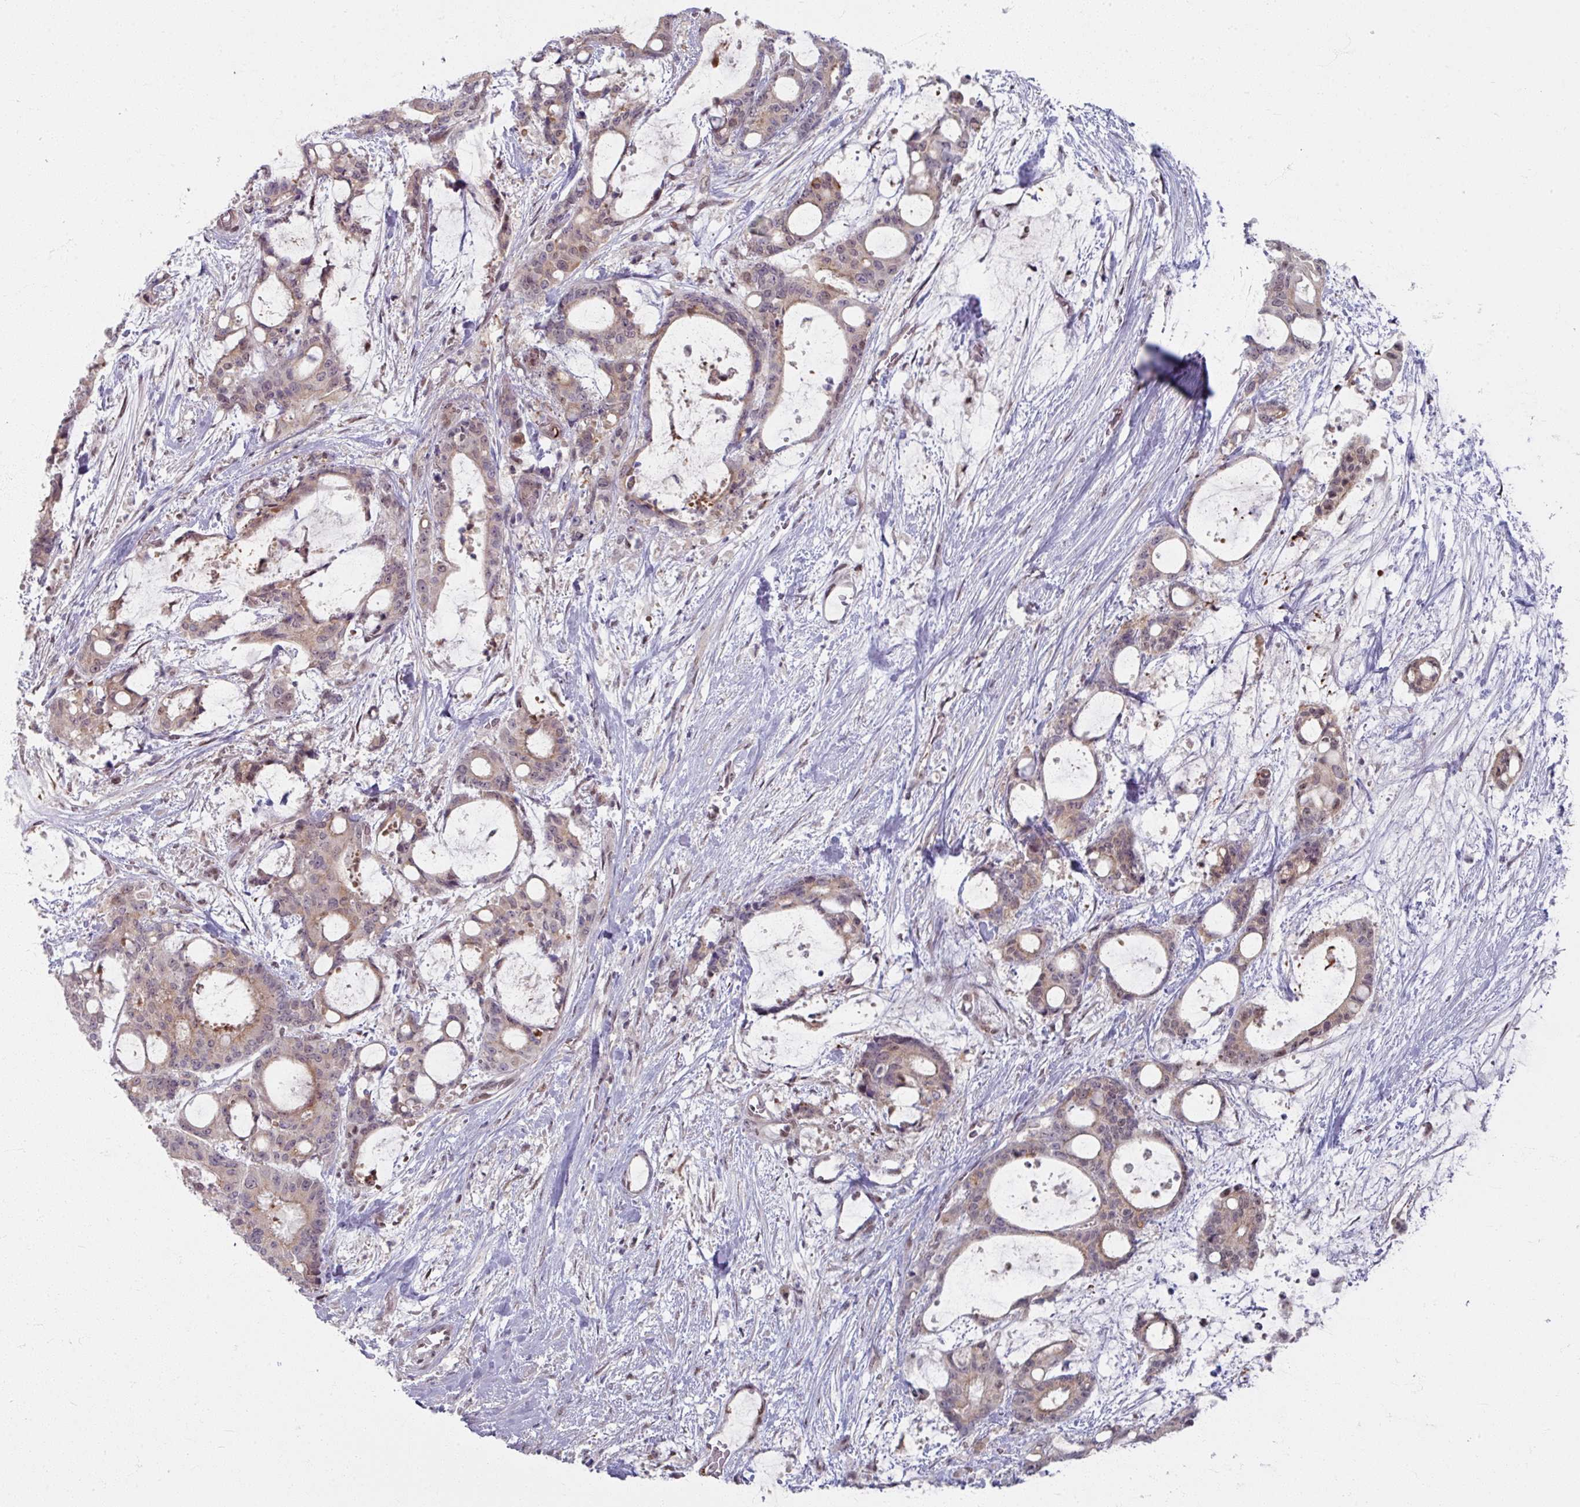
{"staining": {"intensity": "weak", "quantity": "25%-75%", "location": "cytoplasmic/membranous,nuclear"}, "tissue": "liver cancer", "cell_type": "Tumor cells", "image_type": "cancer", "snomed": [{"axis": "morphology", "description": "Normal tissue, NOS"}, {"axis": "morphology", "description": "Cholangiocarcinoma"}, {"axis": "topography", "description": "Liver"}, {"axis": "topography", "description": "Peripheral nerve tissue"}], "caption": "This histopathology image reveals immunohistochemistry staining of liver cholangiocarcinoma, with low weak cytoplasmic/membranous and nuclear staining in about 25%-75% of tumor cells.", "gene": "KLC3", "patient": {"sex": "female", "age": 73}}